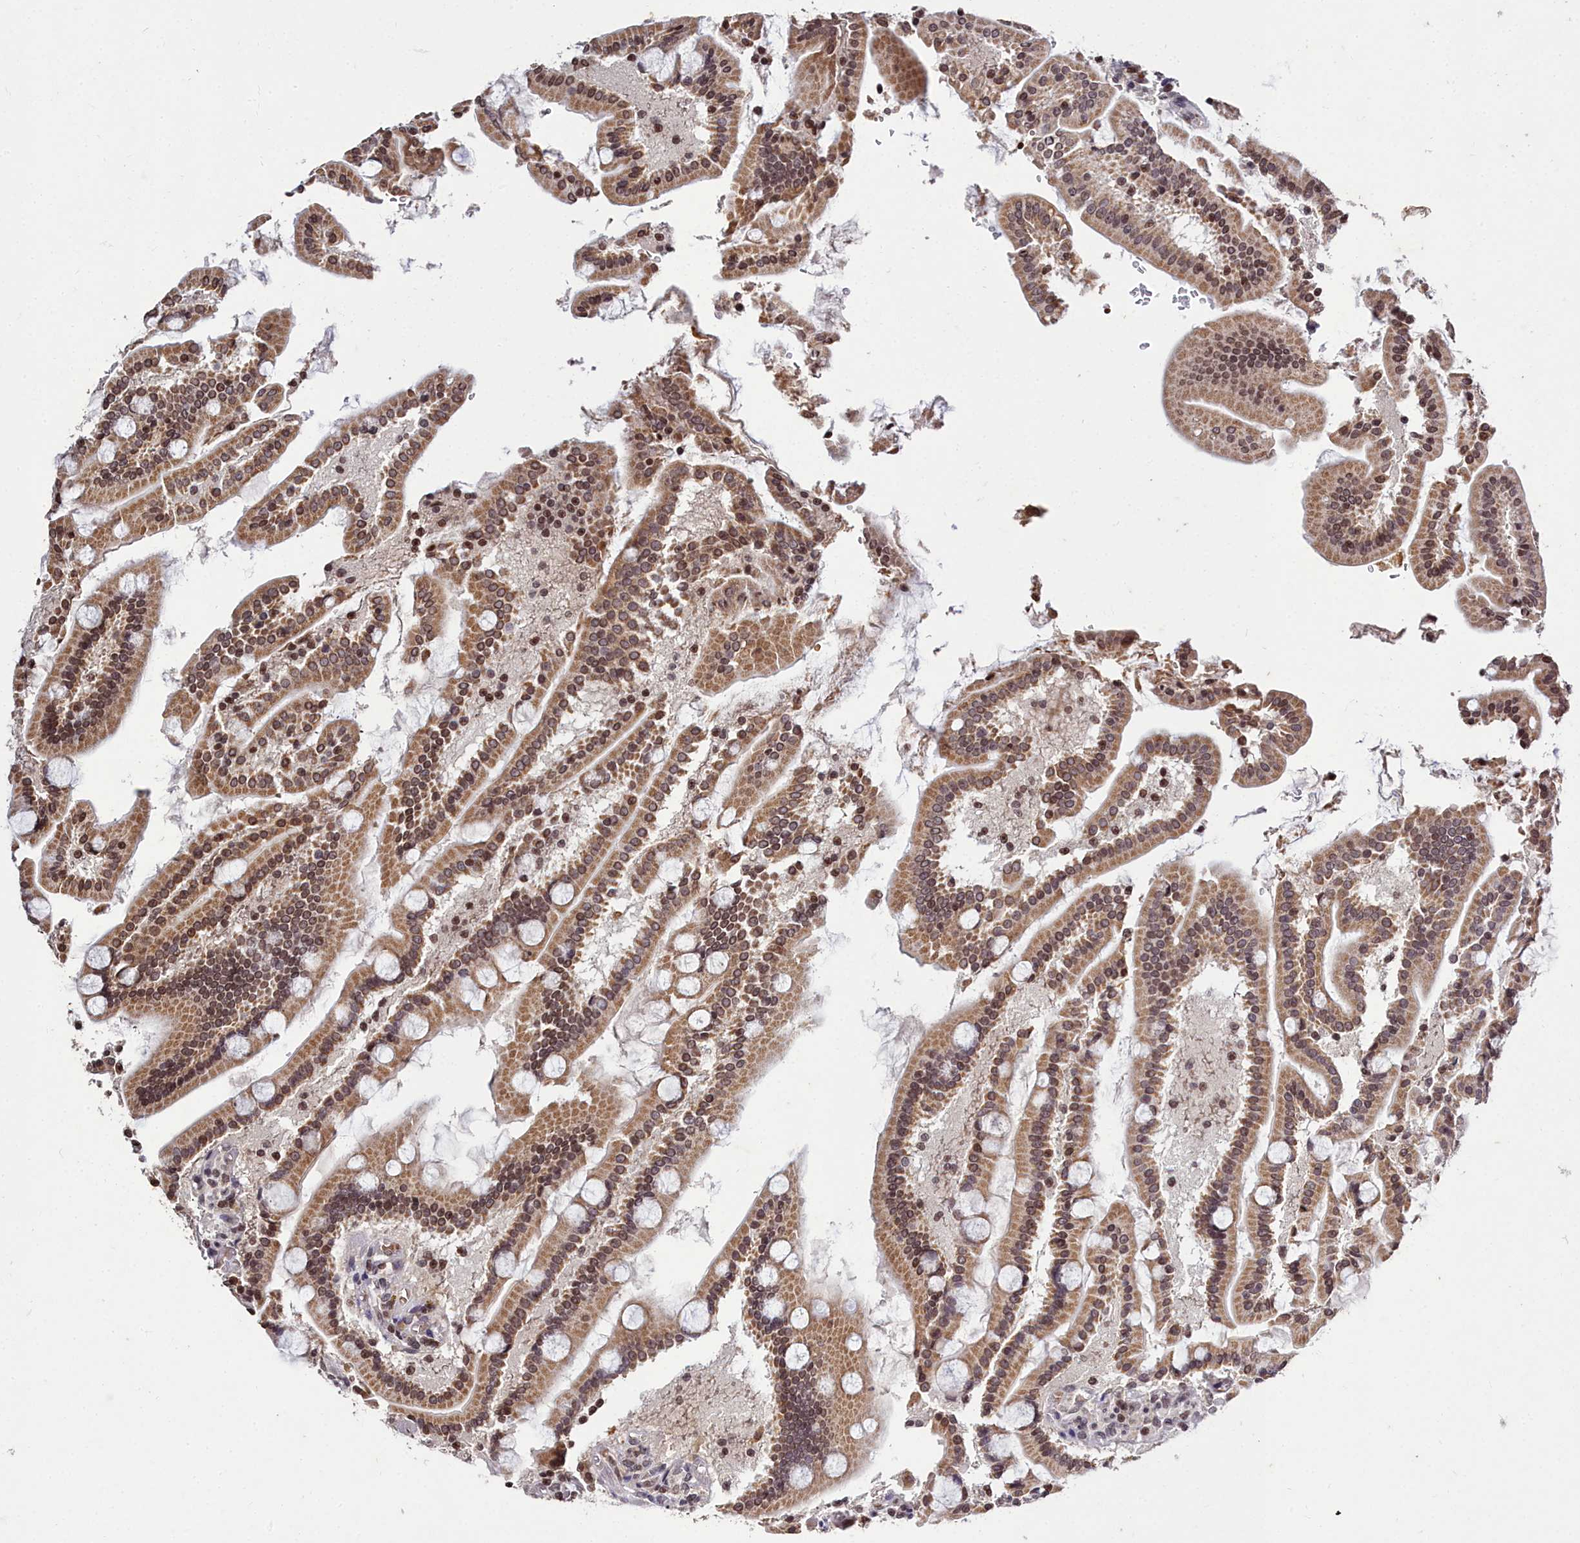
{"staining": {"intensity": "moderate", "quantity": ">75%", "location": "cytoplasmic/membranous"}, "tissue": "duodenum", "cell_type": "Glandular cells", "image_type": "normal", "snomed": [{"axis": "morphology", "description": "Normal tissue, NOS"}, {"axis": "topography", "description": "Duodenum"}], "caption": "Protein positivity by immunohistochemistry (IHC) reveals moderate cytoplasmic/membranous positivity in approximately >75% of glandular cells in normal duodenum.", "gene": "FZD4", "patient": {"sex": "male", "age": 55}}